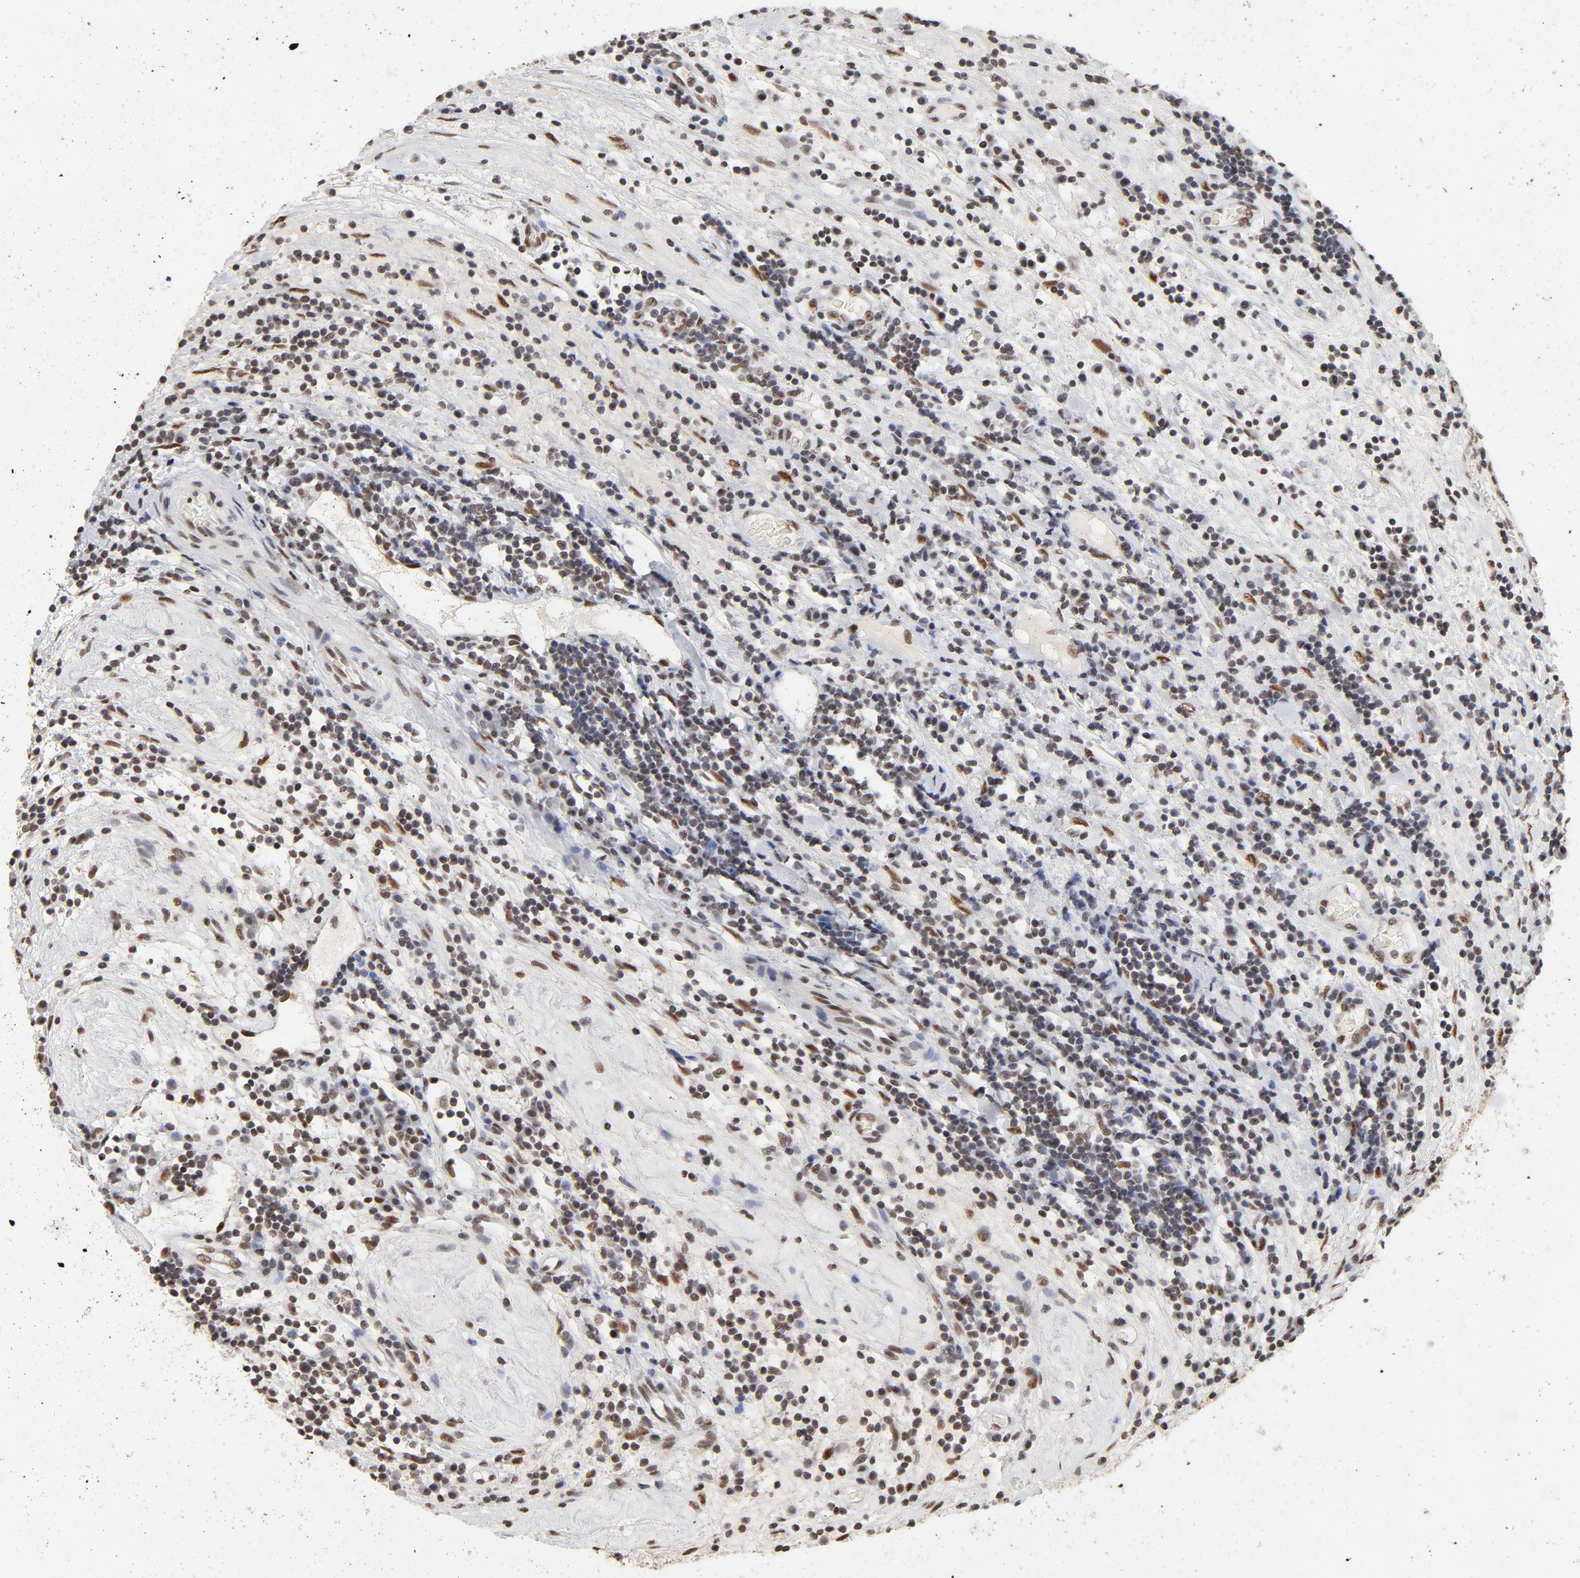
{"staining": {"intensity": "moderate", "quantity": ">75%", "location": "nuclear"}, "tissue": "testis cancer", "cell_type": "Tumor cells", "image_type": "cancer", "snomed": [{"axis": "morphology", "description": "Seminoma, NOS"}, {"axis": "topography", "description": "Testis"}], "caption": "The immunohistochemical stain labels moderate nuclear expression in tumor cells of seminoma (testis) tissue.", "gene": "TP53BP1", "patient": {"sex": "male", "age": 43}}